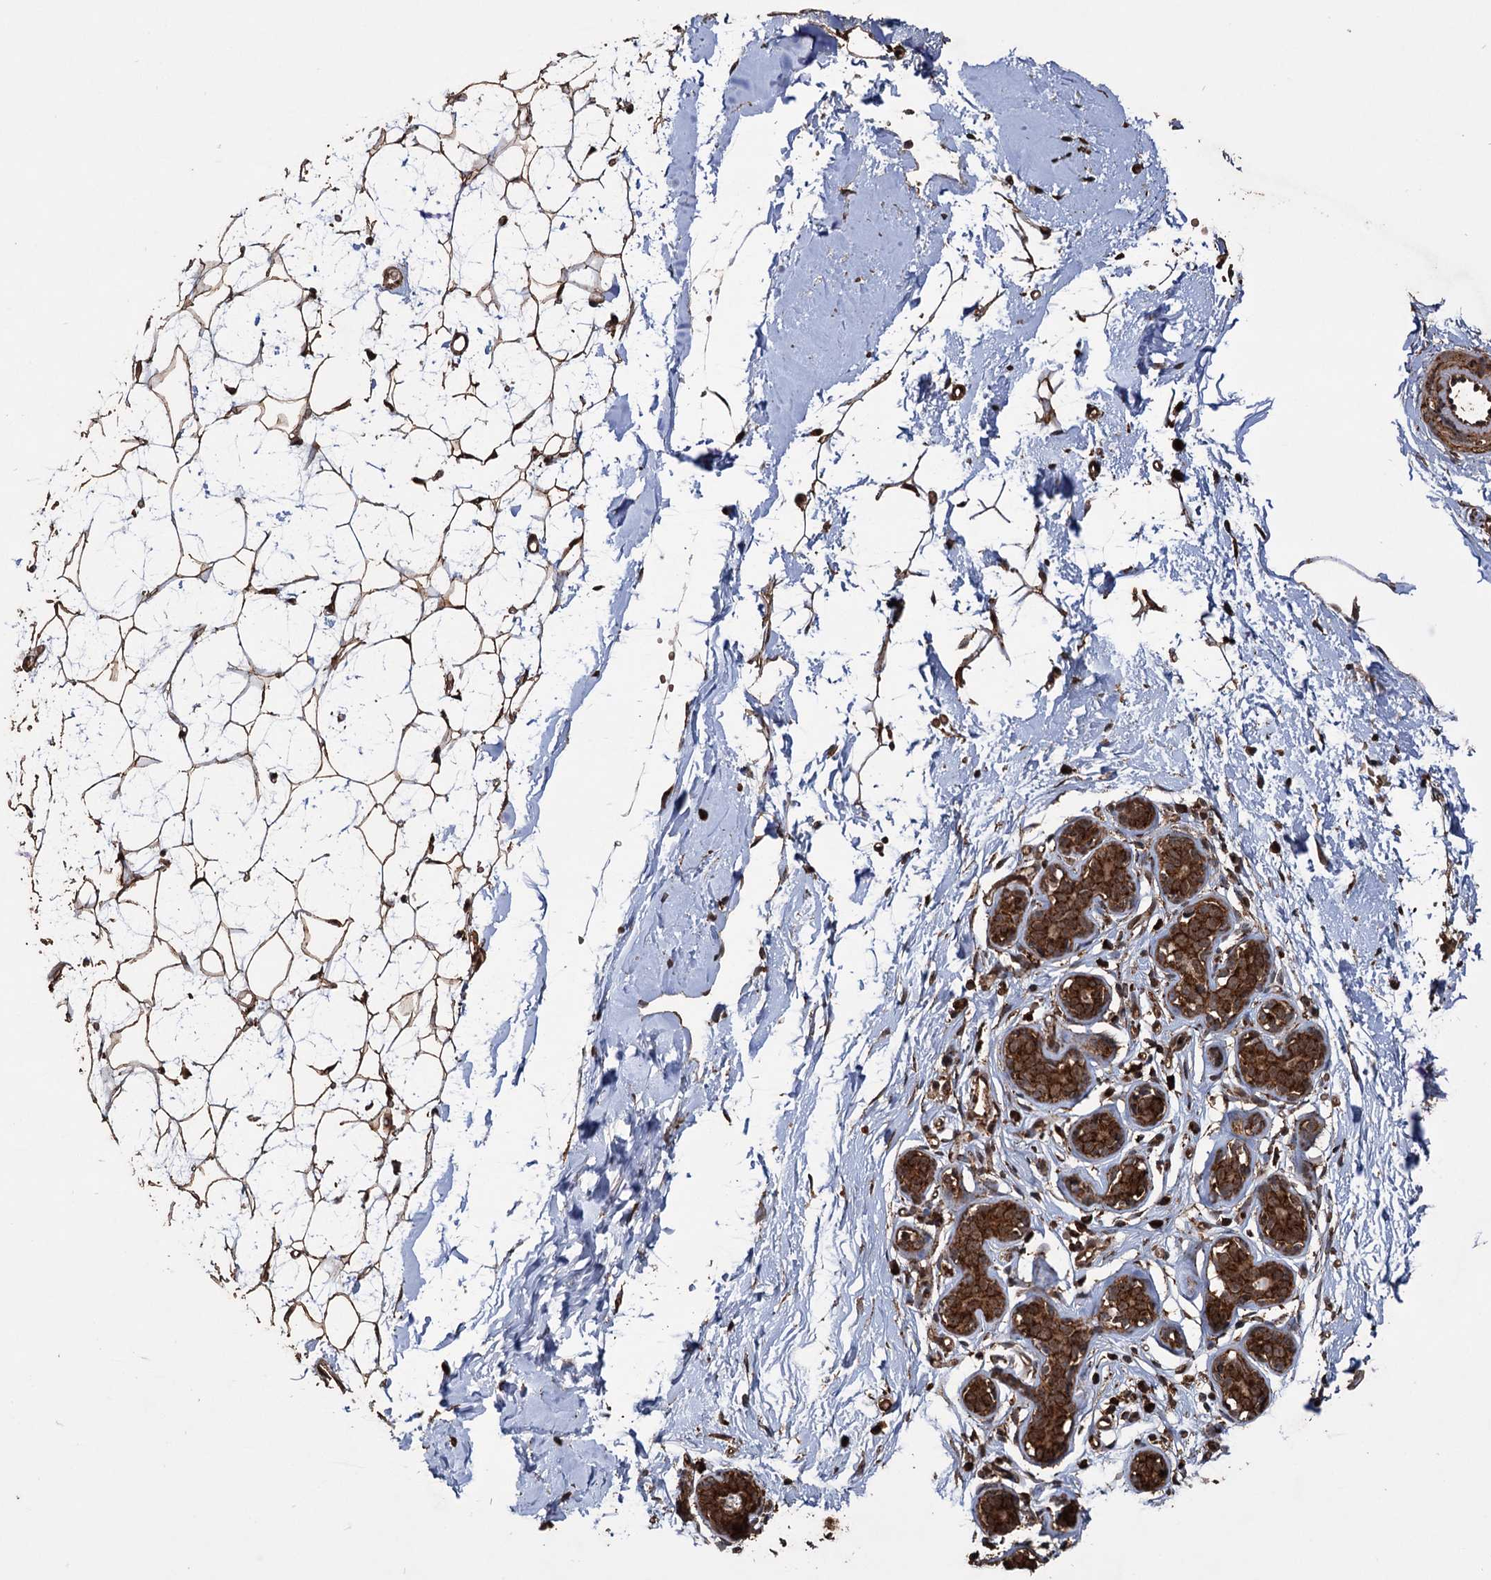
{"staining": {"intensity": "strong", "quantity": ">75%", "location": "cytoplasmic/membranous"}, "tissue": "adipose tissue", "cell_type": "Adipocytes", "image_type": "normal", "snomed": [{"axis": "morphology", "description": "Normal tissue, NOS"}, {"axis": "topography", "description": "Breast"}], "caption": "Immunohistochemical staining of normal human adipose tissue displays strong cytoplasmic/membranous protein staining in approximately >75% of adipocytes.", "gene": "IPO4", "patient": {"sex": "female", "age": 23}}